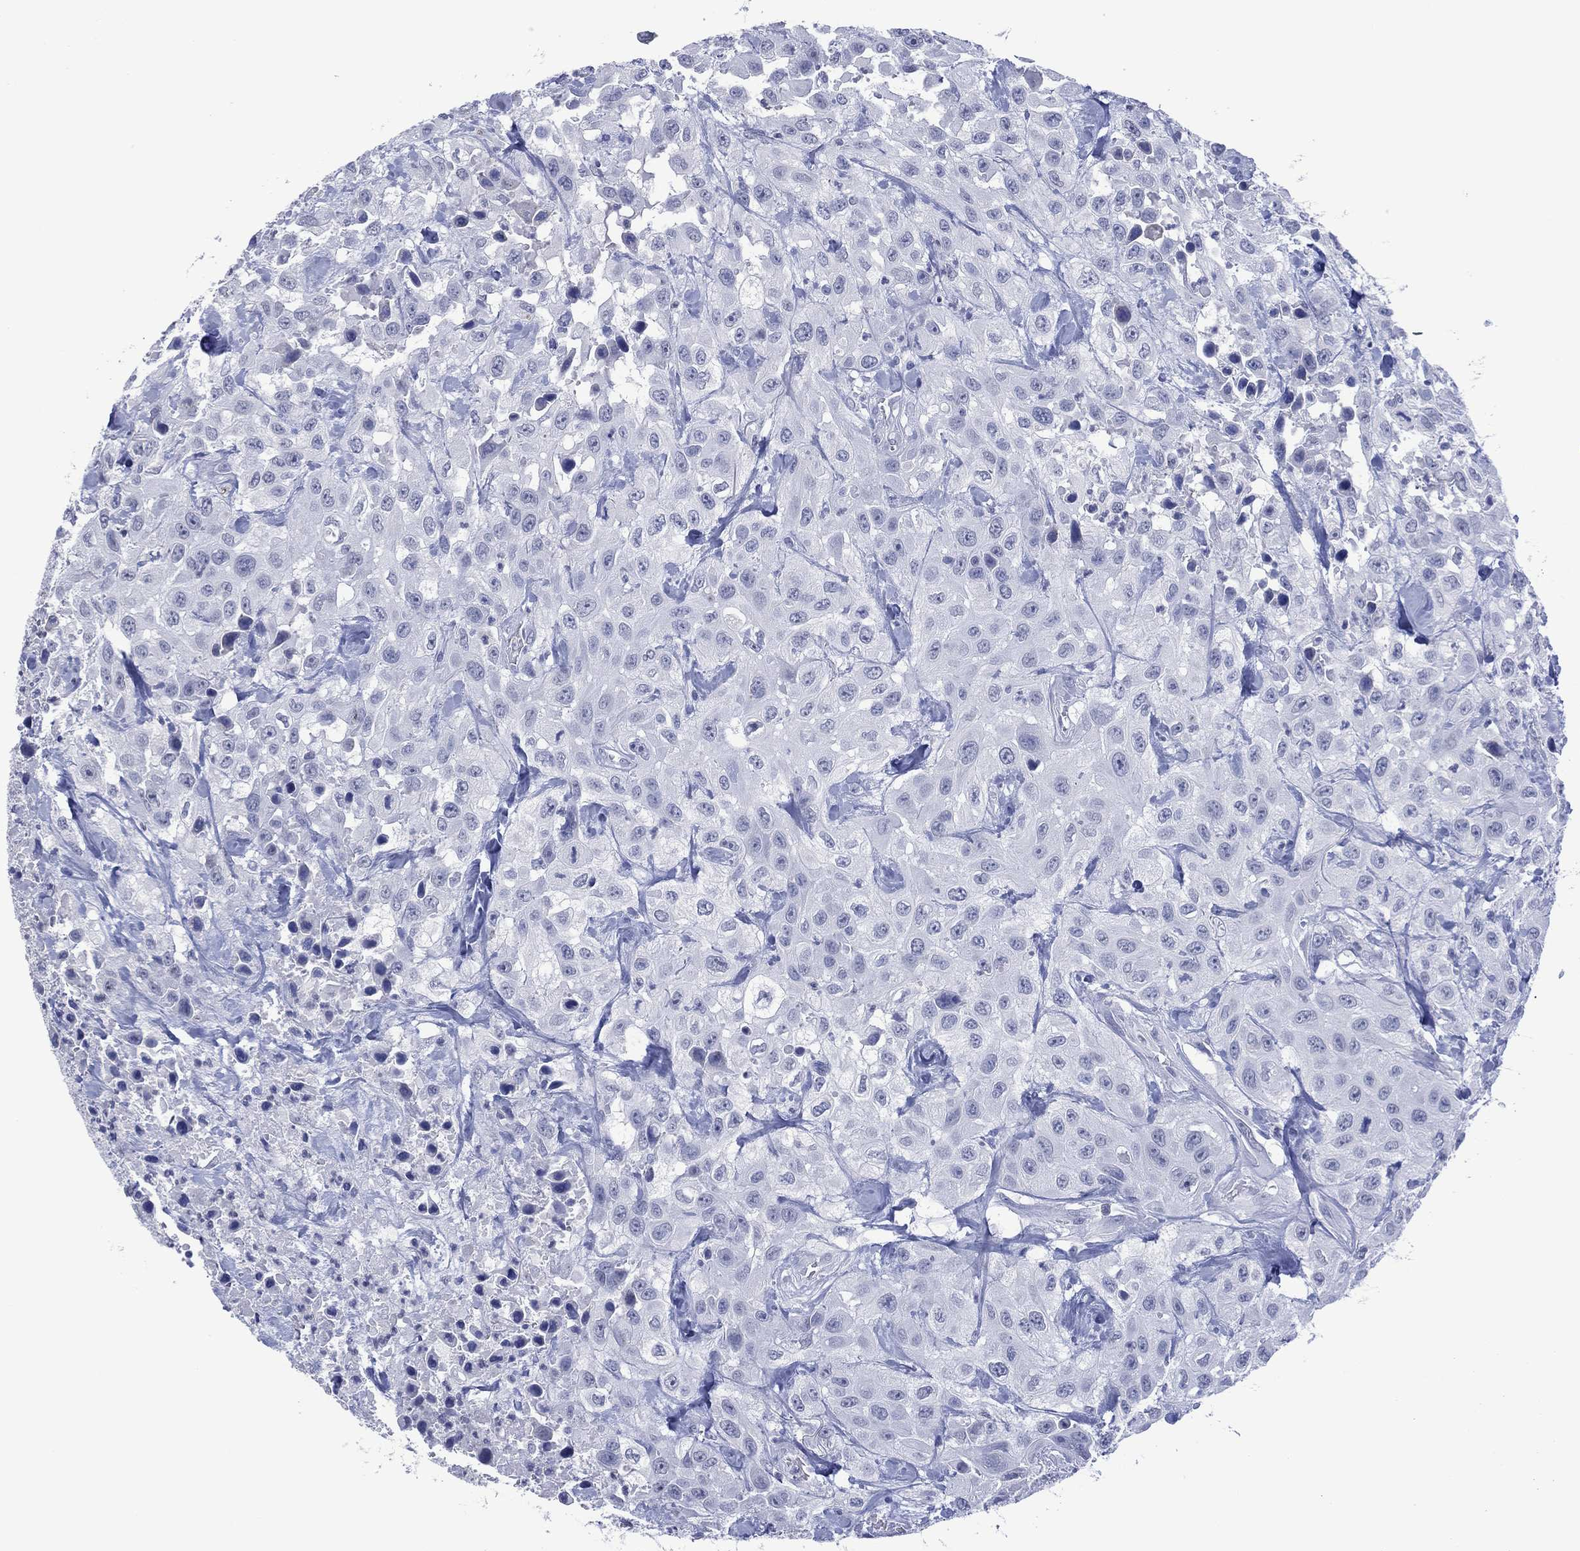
{"staining": {"intensity": "negative", "quantity": "none", "location": "none"}, "tissue": "urothelial cancer", "cell_type": "Tumor cells", "image_type": "cancer", "snomed": [{"axis": "morphology", "description": "Urothelial carcinoma, High grade"}, {"axis": "topography", "description": "Urinary bladder"}], "caption": "Histopathology image shows no protein staining in tumor cells of urothelial cancer tissue.", "gene": "UTF1", "patient": {"sex": "male", "age": 79}}